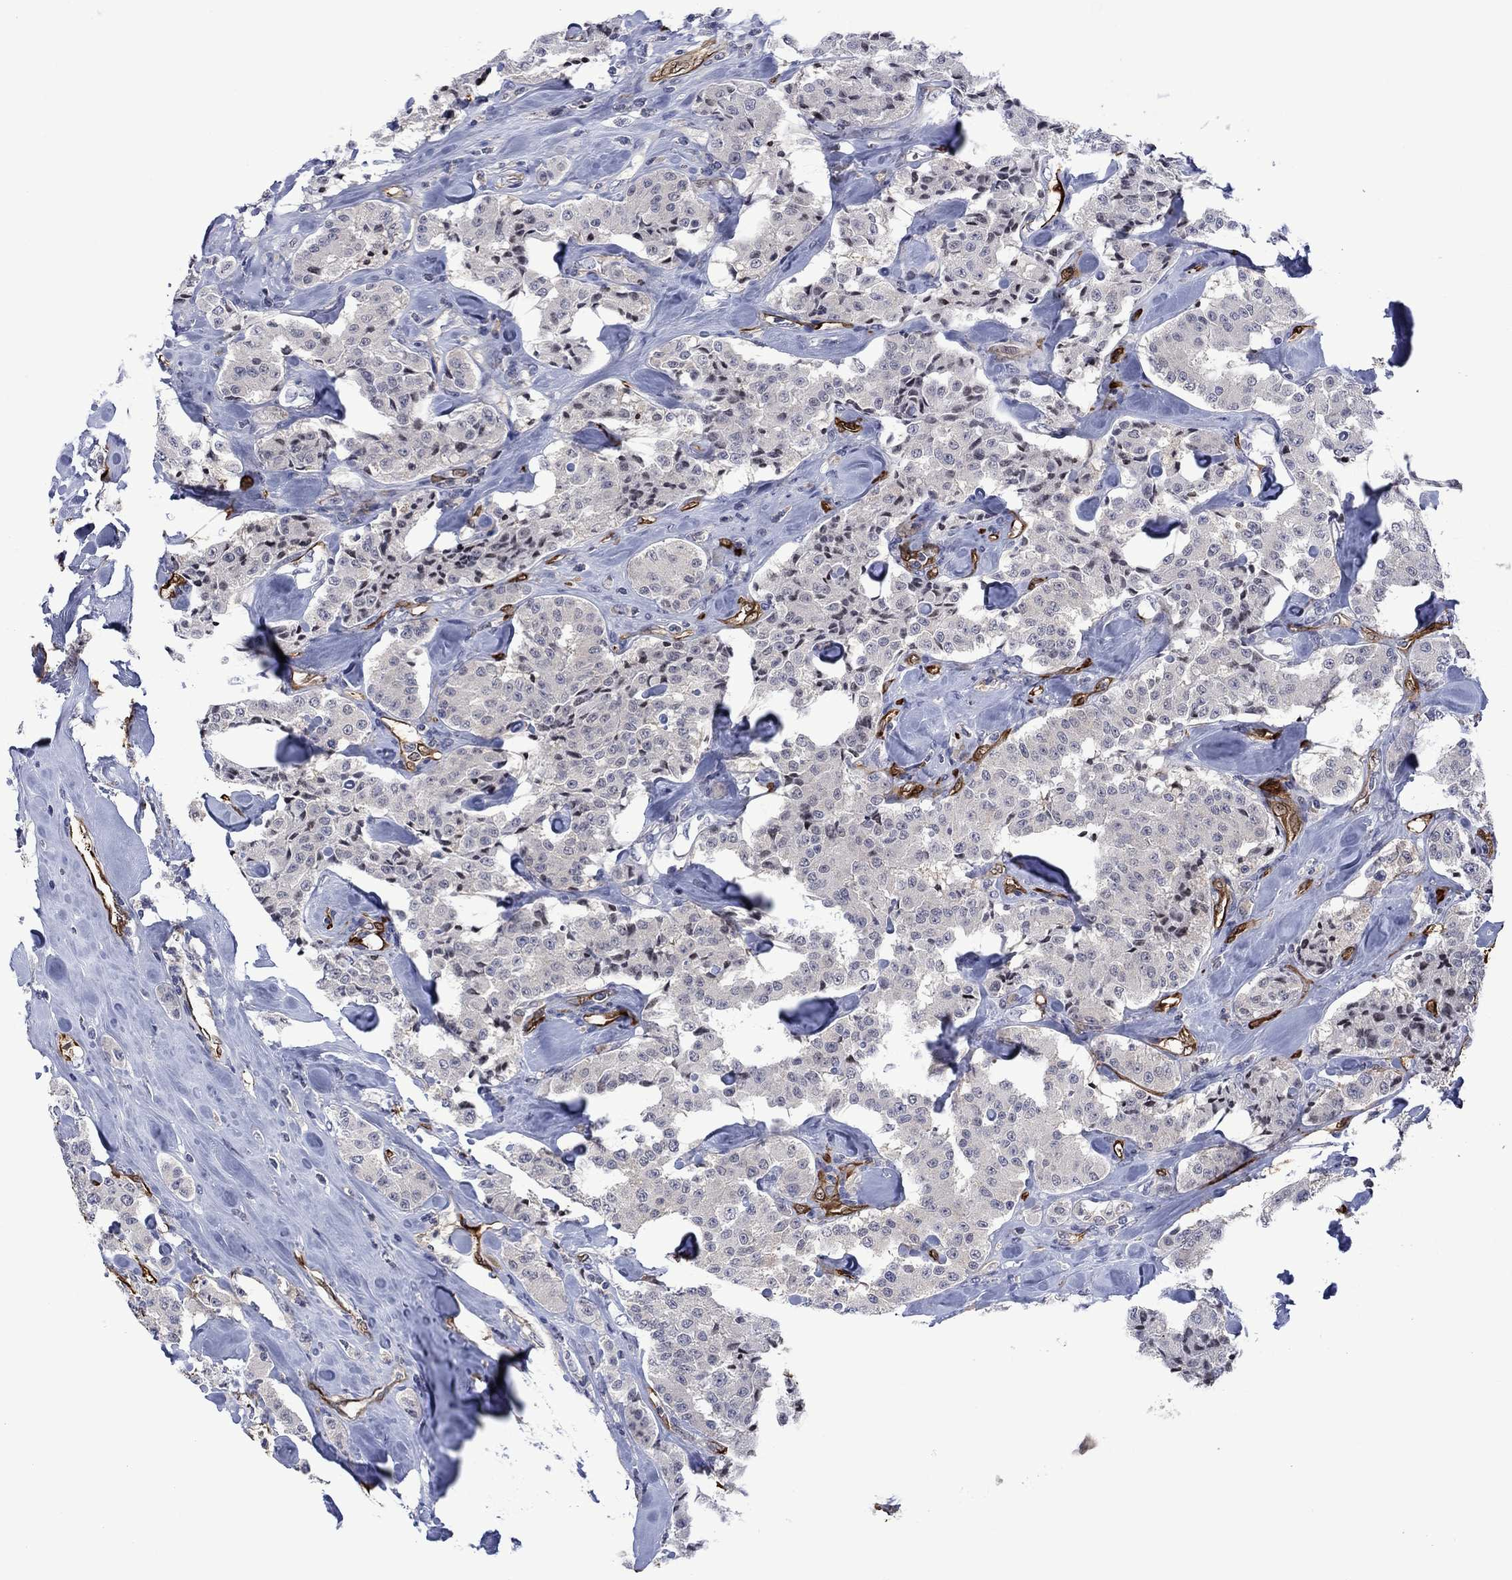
{"staining": {"intensity": "negative", "quantity": "none", "location": "none"}, "tissue": "carcinoid", "cell_type": "Tumor cells", "image_type": "cancer", "snomed": [{"axis": "morphology", "description": "Carcinoid, malignant, NOS"}, {"axis": "topography", "description": "Pancreas"}], "caption": "DAB immunohistochemical staining of carcinoid displays no significant expression in tumor cells. (DAB (3,3'-diaminobenzidine) immunohistochemistry (IHC) visualized using brightfield microscopy, high magnification).", "gene": "AGL", "patient": {"sex": "male", "age": 41}}